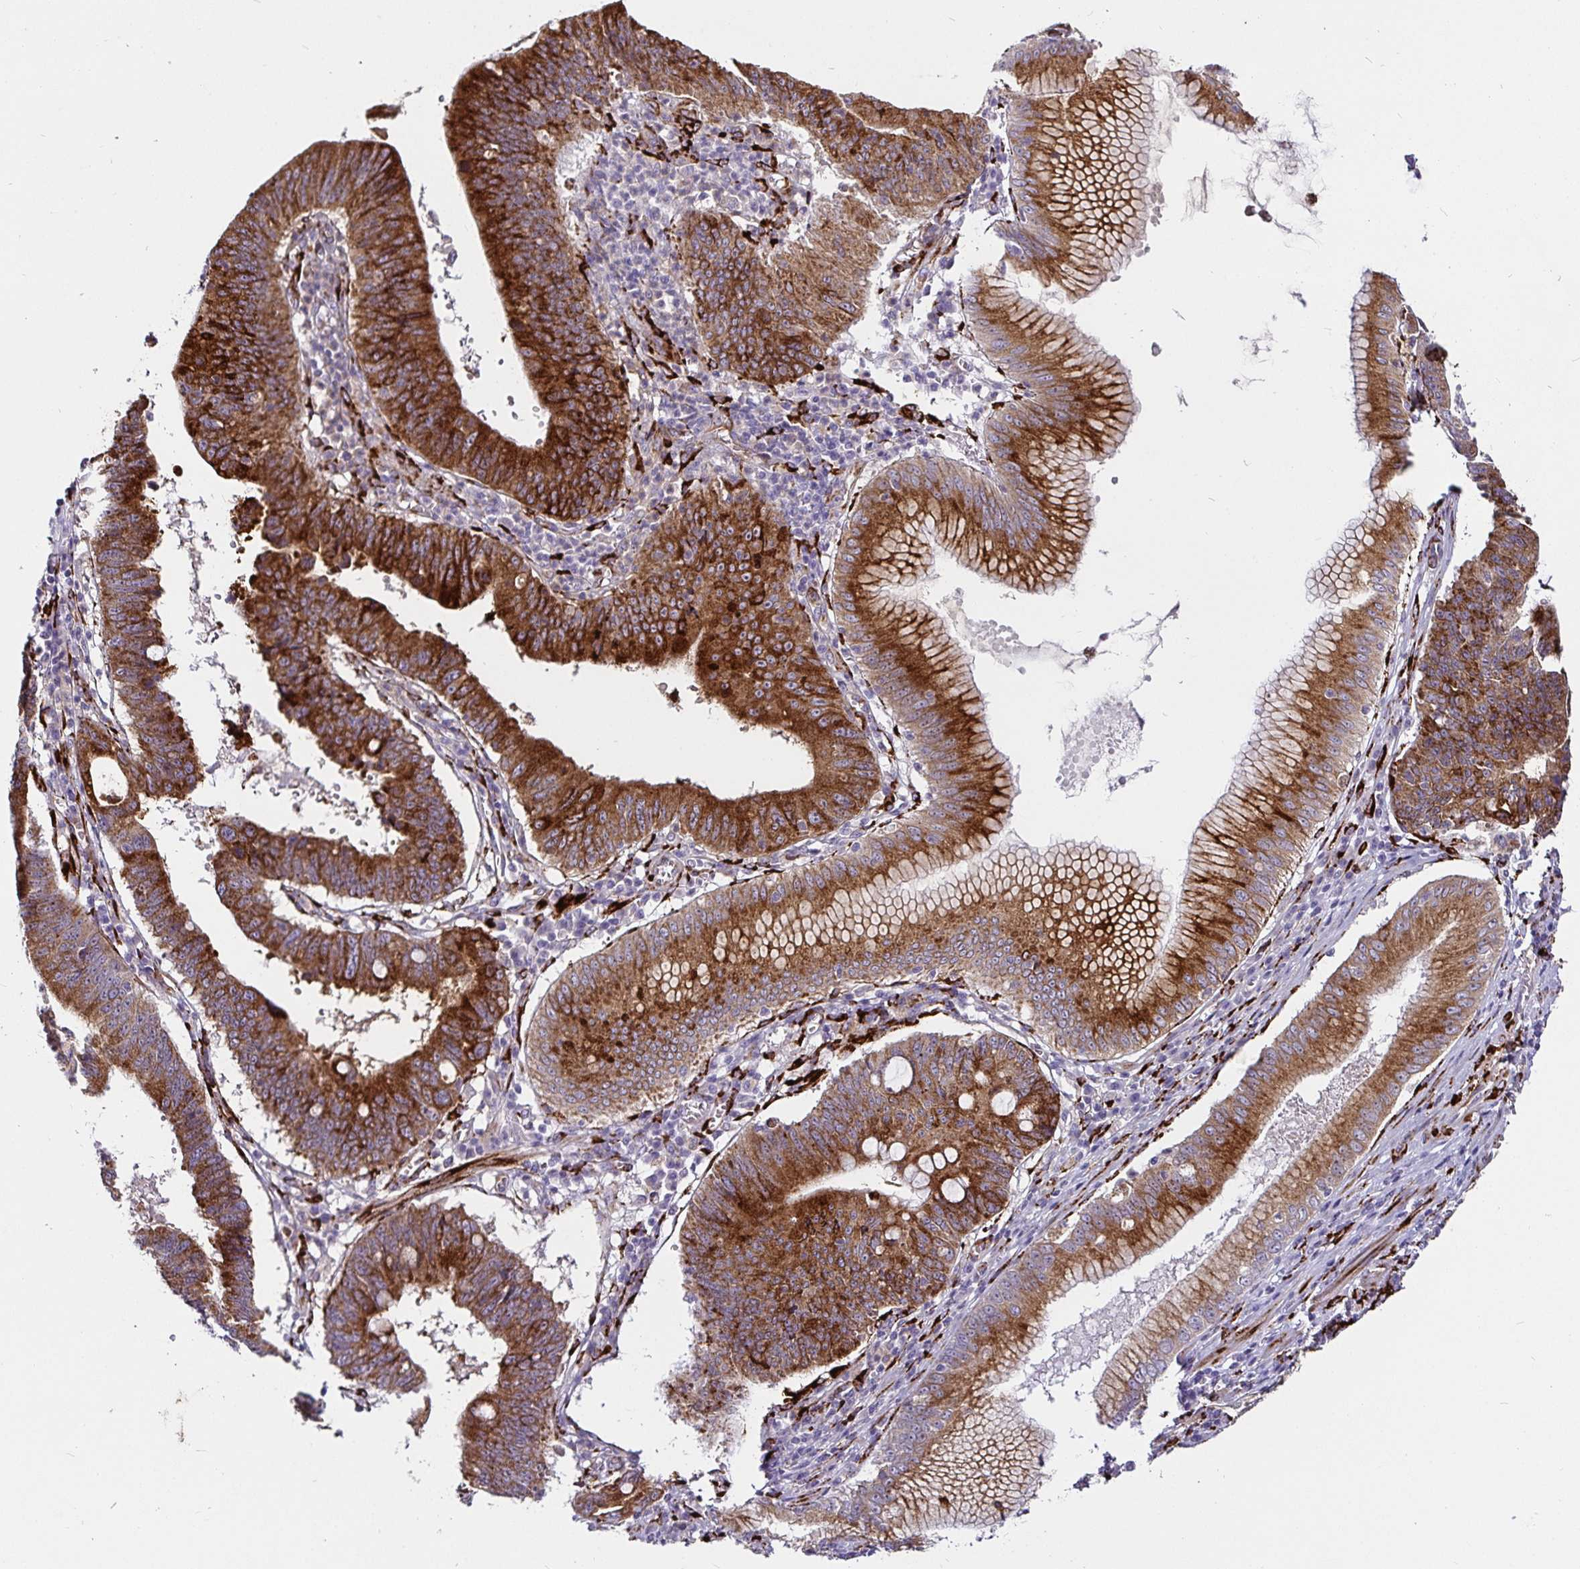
{"staining": {"intensity": "strong", "quantity": ">75%", "location": "cytoplasmic/membranous"}, "tissue": "stomach cancer", "cell_type": "Tumor cells", "image_type": "cancer", "snomed": [{"axis": "morphology", "description": "Adenocarcinoma, NOS"}, {"axis": "topography", "description": "Stomach"}], "caption": "Immunohistochemistry (IHC) (DAB (3,3'-diaminobenzidine)) staining of stomach cancer demonstrates strong cytoplasmic/membranous protein positivity in approximately >75% of tumor cells. The protein is stained brown, and the nuclei are stained in blue (DAB IHC with brightfield microscopy, high magnification).", "gene": "P4HA2", "patient": {"sex": "male", "age": 59}}